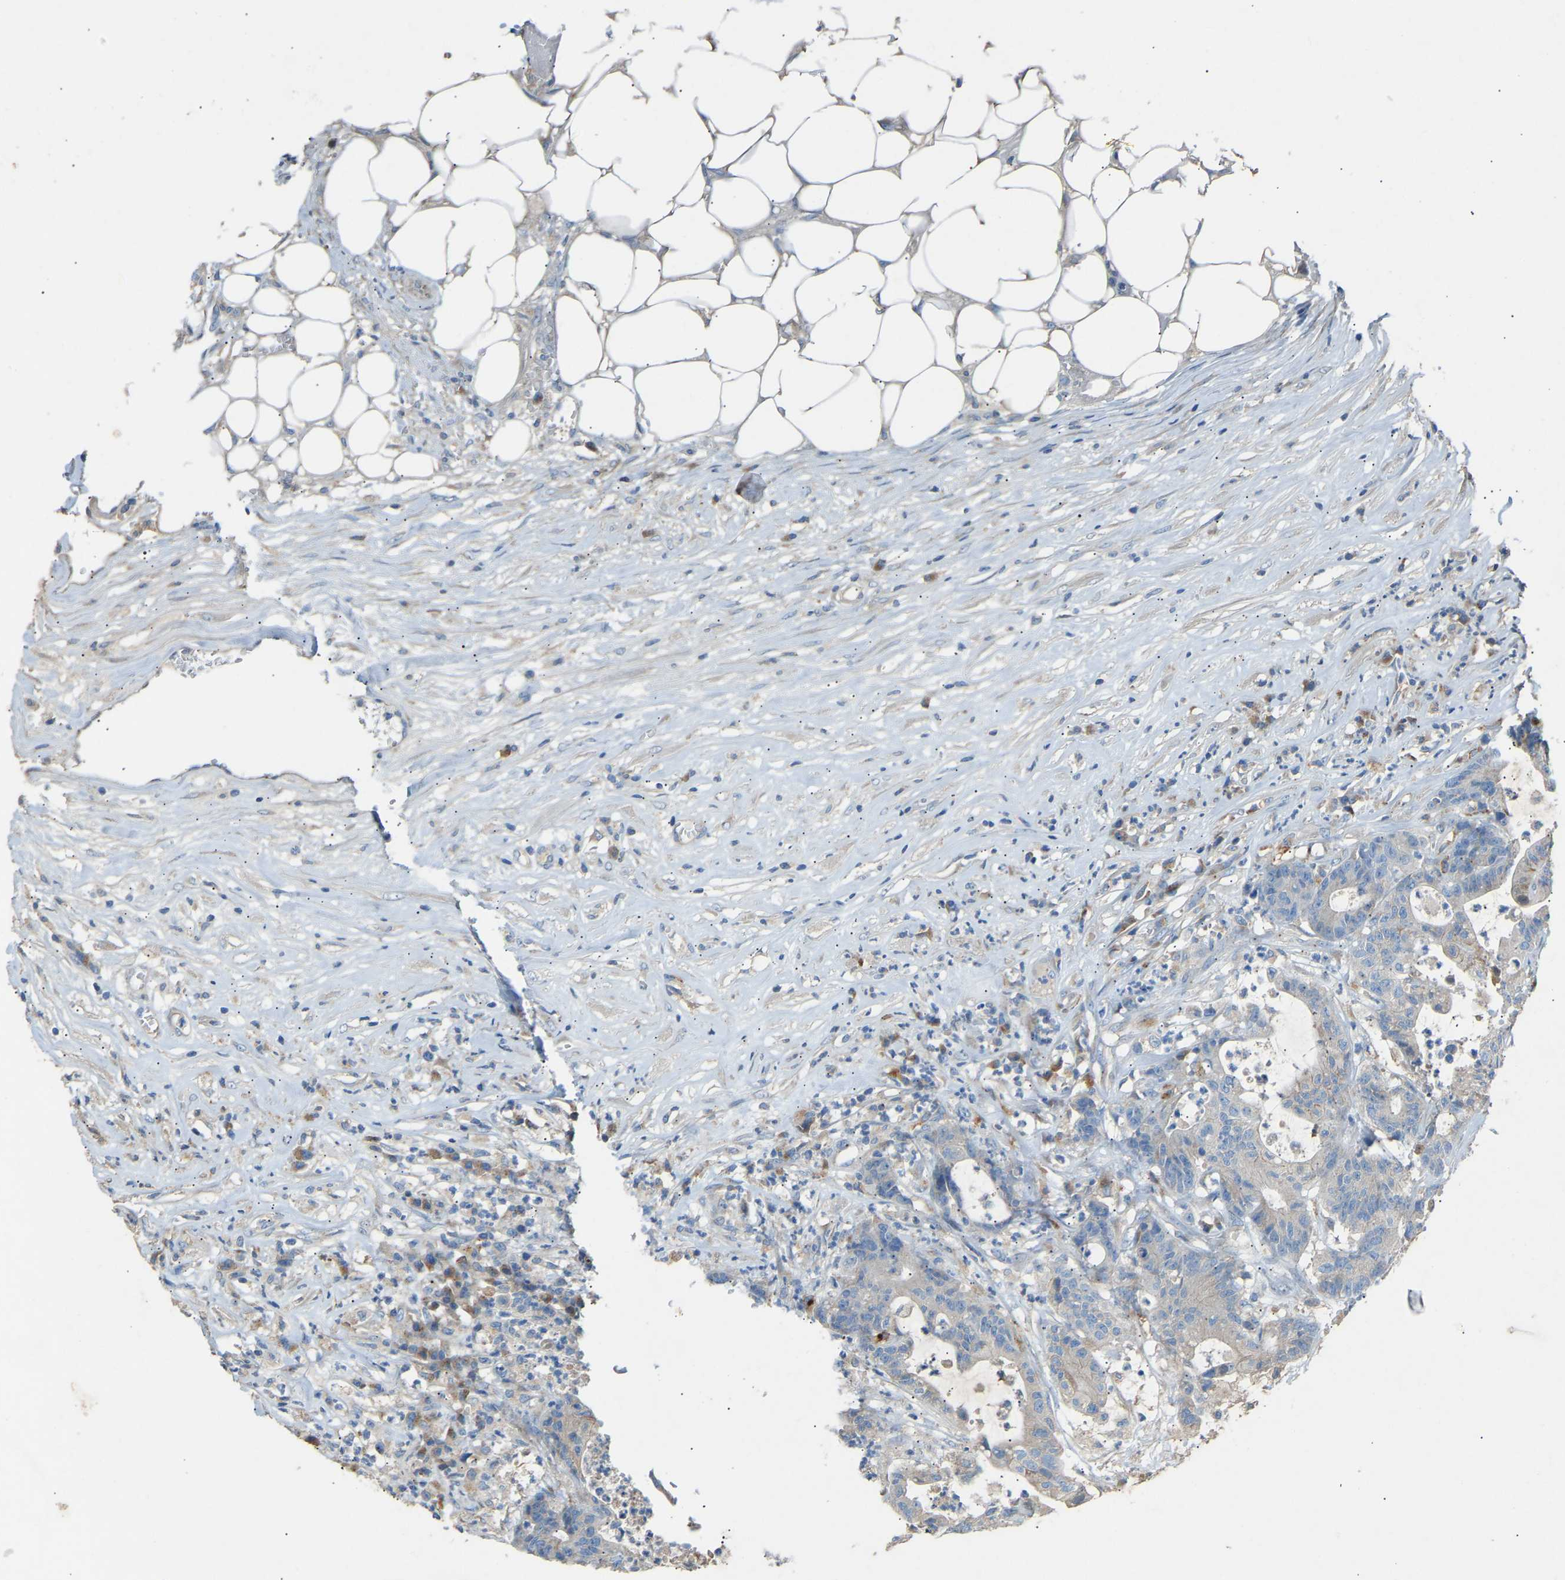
{"staining": {"intensity": "weak", "quantity": "<25%", "location": "cytoplasmic/membranous"}, "tissue": "colorectal cancer", "cell_type": "Tumor cells", "image_type": "cancer", "snomed": [{"axis": "morphology", "description": "Adenocarcinoma, NOS"}, {"axis": "topography", "description": "Colon"}], "caption": "DAB immunohistochemical staining of adenocarcinoma (colorectal) demonstrates no significant staining in tumor cells. (Immunohistochemistry, brightfield microscopy, high magnification).", "gene": "RGP1", "patient": {"sex": "female", "age": 84}}